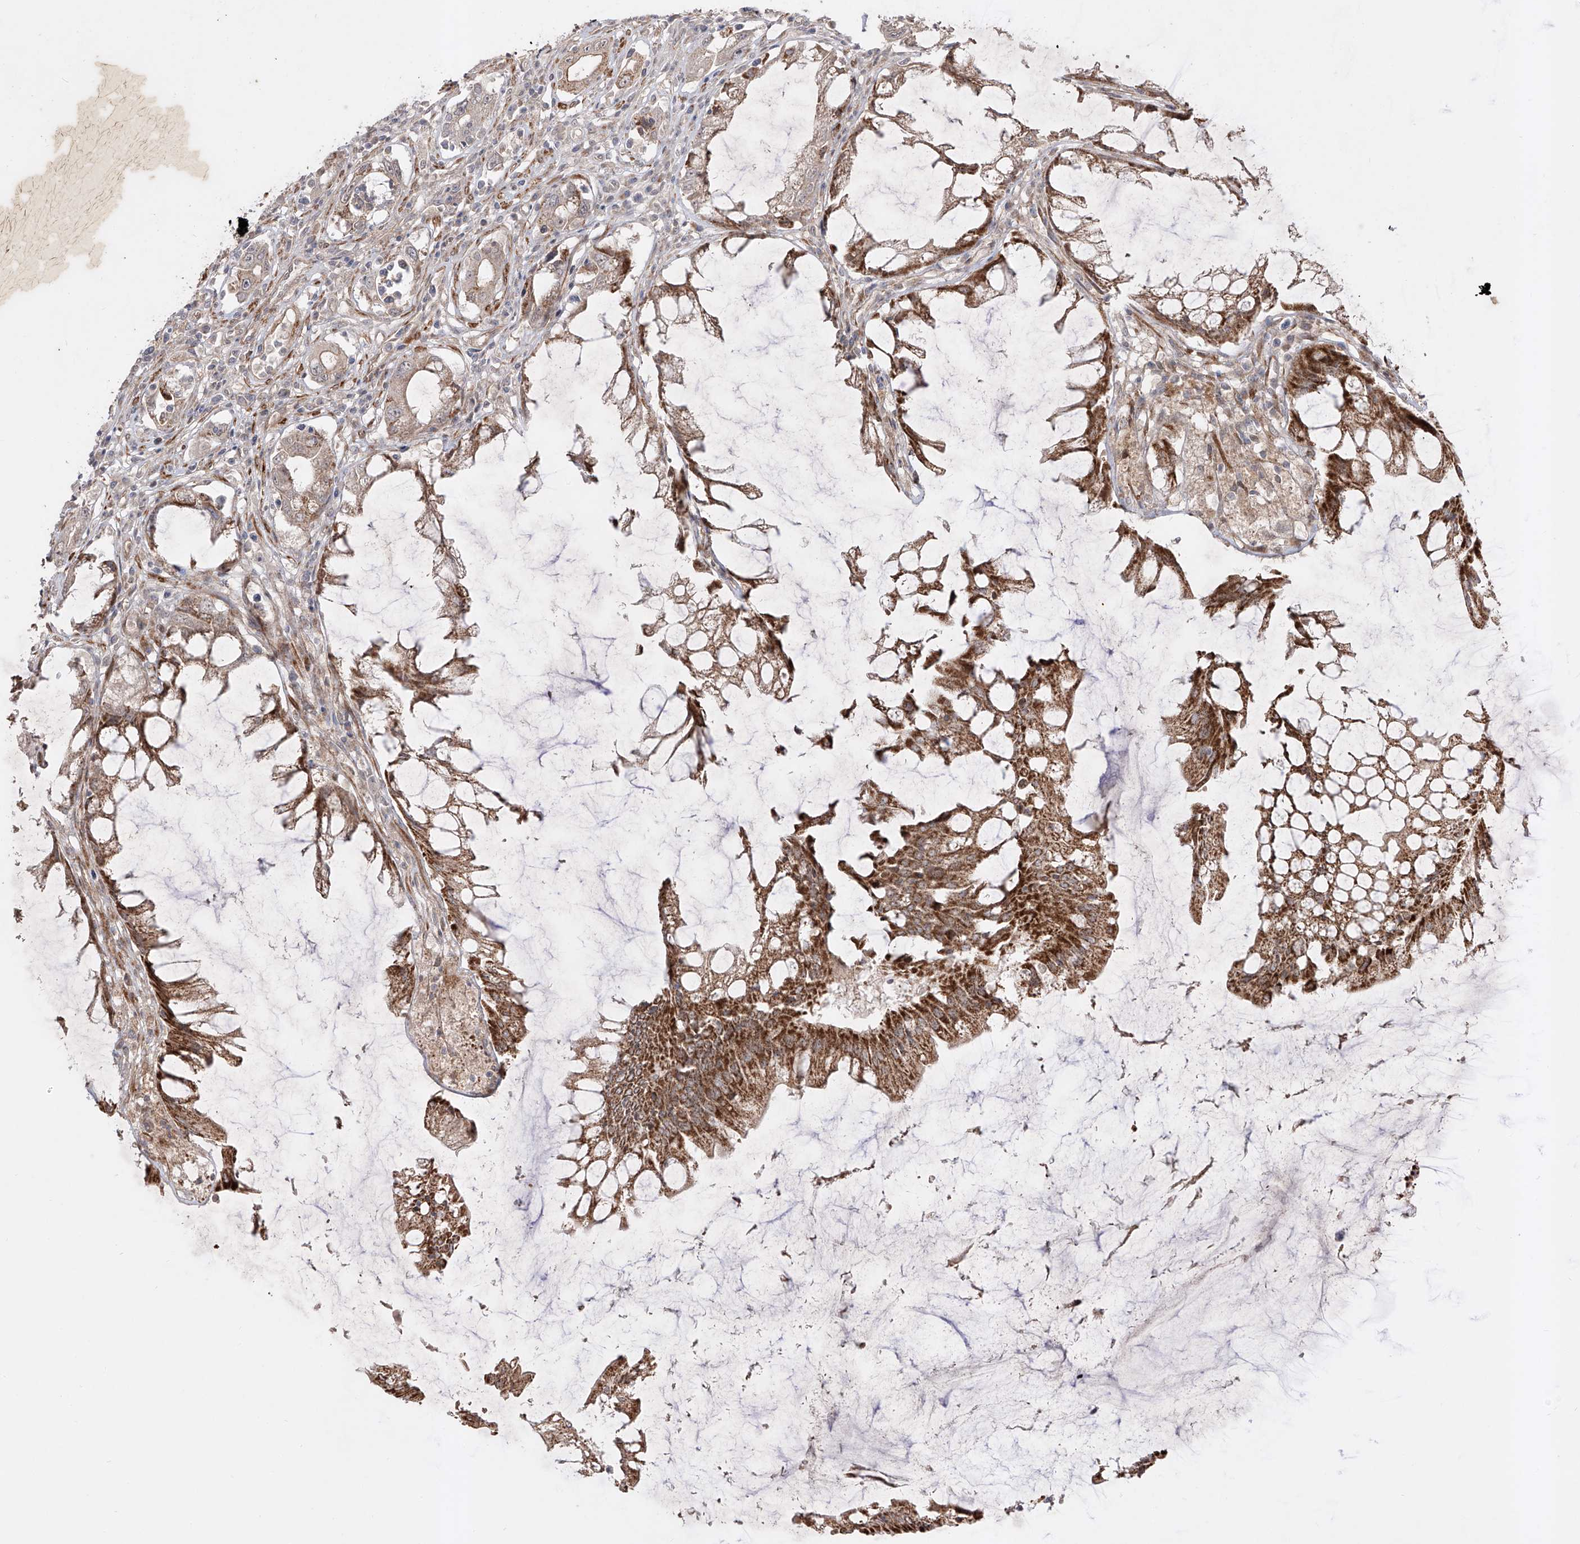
{"staining": {"intensity": "moderate", "quantity": "25%-75%", "location": "cytoplasmic/membranous"}, "tissue": "colorectal cancer", "cell_type": "Tumor cells", "image_type": "cancer", "snomed": [{"axis": "morphology", "description": "Adenocarcinoma, NOS"}, {"axis": "topography", "description": "Rectum"}], "caption": "Immunohistochemistry (IHC) micrograph of neoplastic tissue: colorectal adenocarcinoma stained using immunohistochemistry (IHC) shows medium levels of moderate protein expression localized specifically in the cytoplasmic/membranous of tumor cells, appearing as a cytoplasmic/membranous brown color.", "gene": "KDM1B", "patient": {"sex": "female", "age": 65}}